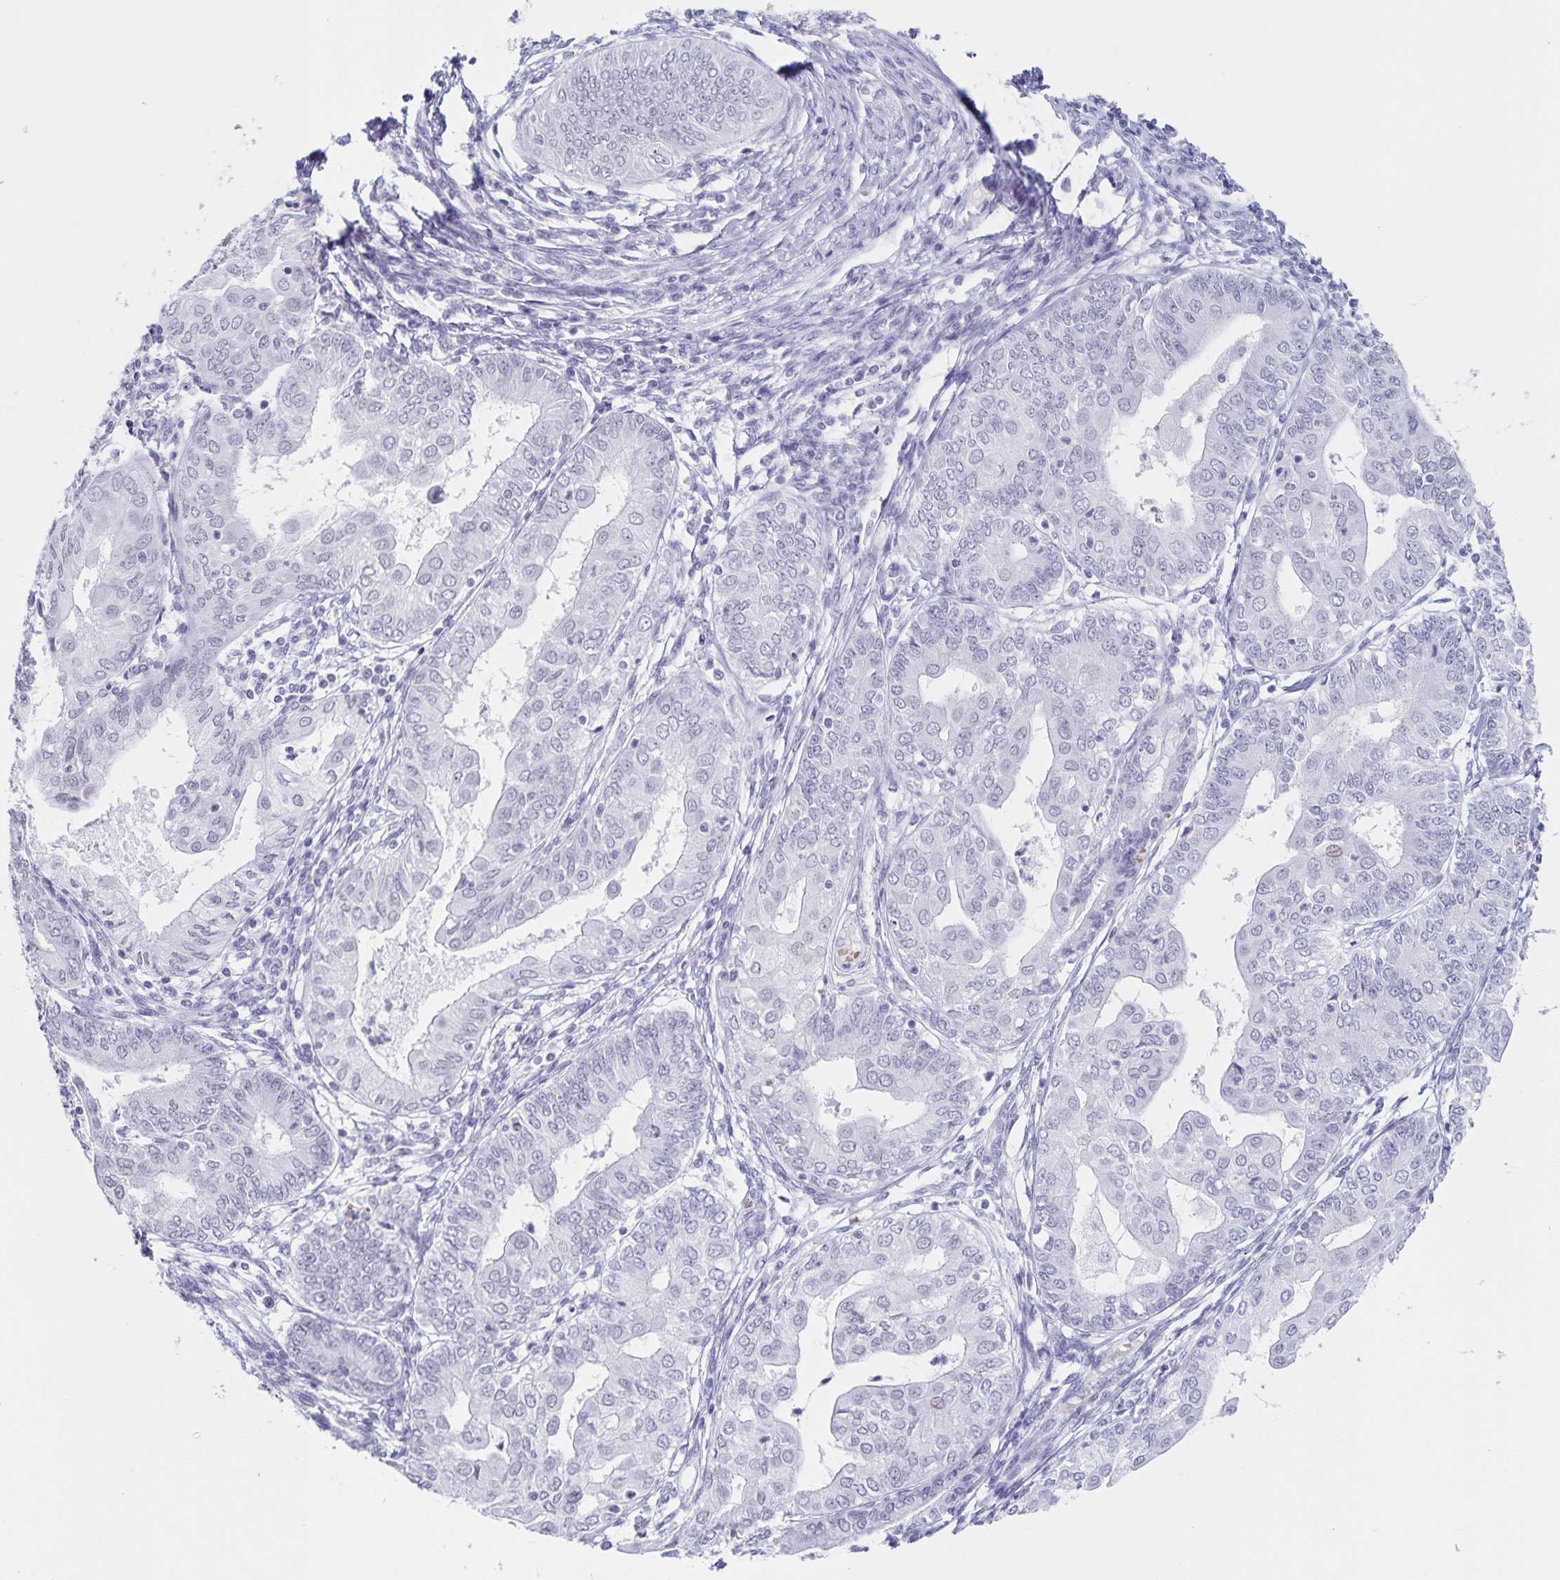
{"staining": {"intensity": "negative", "quantity": "none", "location": "none"}, "tissue": "endometrial cancer", "cell_type": "Tumor cells", "image_type": "cancer", "snomed": [{"axis": "morphology", "description": "Adenocarcinoma, NOS"}, {"axis": "topography", "description": "Endometrium"}], "caption": "Adenocarcinoma (endometrial) stained for a protein using immunohistochemistry shows no staining tumor cells.", "gene": "LCE6A", "patient": {"sex": "female", "age": 68}}